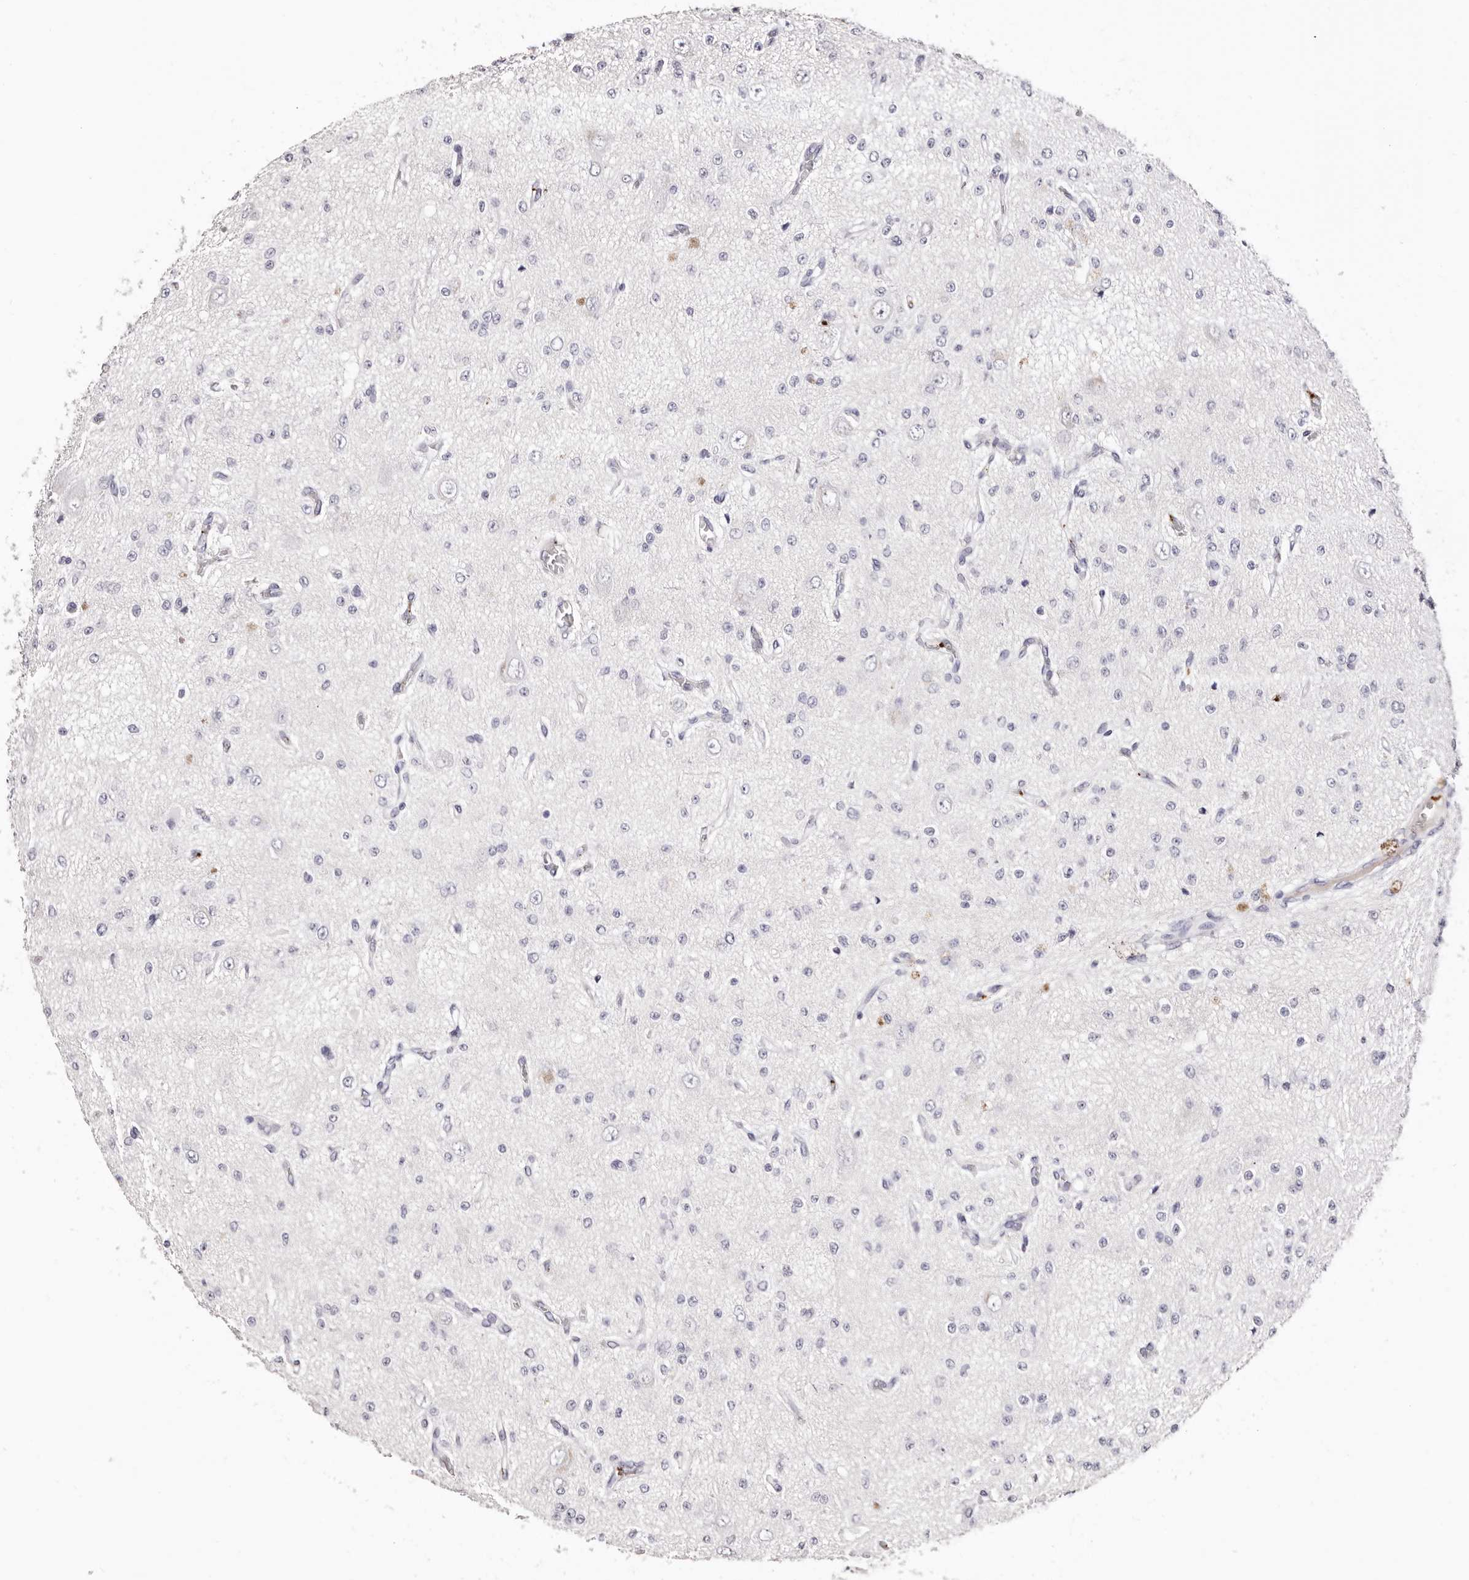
{"staining": {"intensity": "negative", "quantity": "none", "location": "none"}, "tissue": "glioma", "cell_type": "Tumor cells", "image_type": "cancer", "snomed": [{"axis": "morphology", "description": "Glioma, malignant, Low grade"}, {"axis": "topography", "description": "Brain"}], "caption": "DAB immunohistochemical staining of human glioma reveals no significant expression in tumor cells.", "gene": "PF4", "patient": {"sex": "male", "age": 38}}